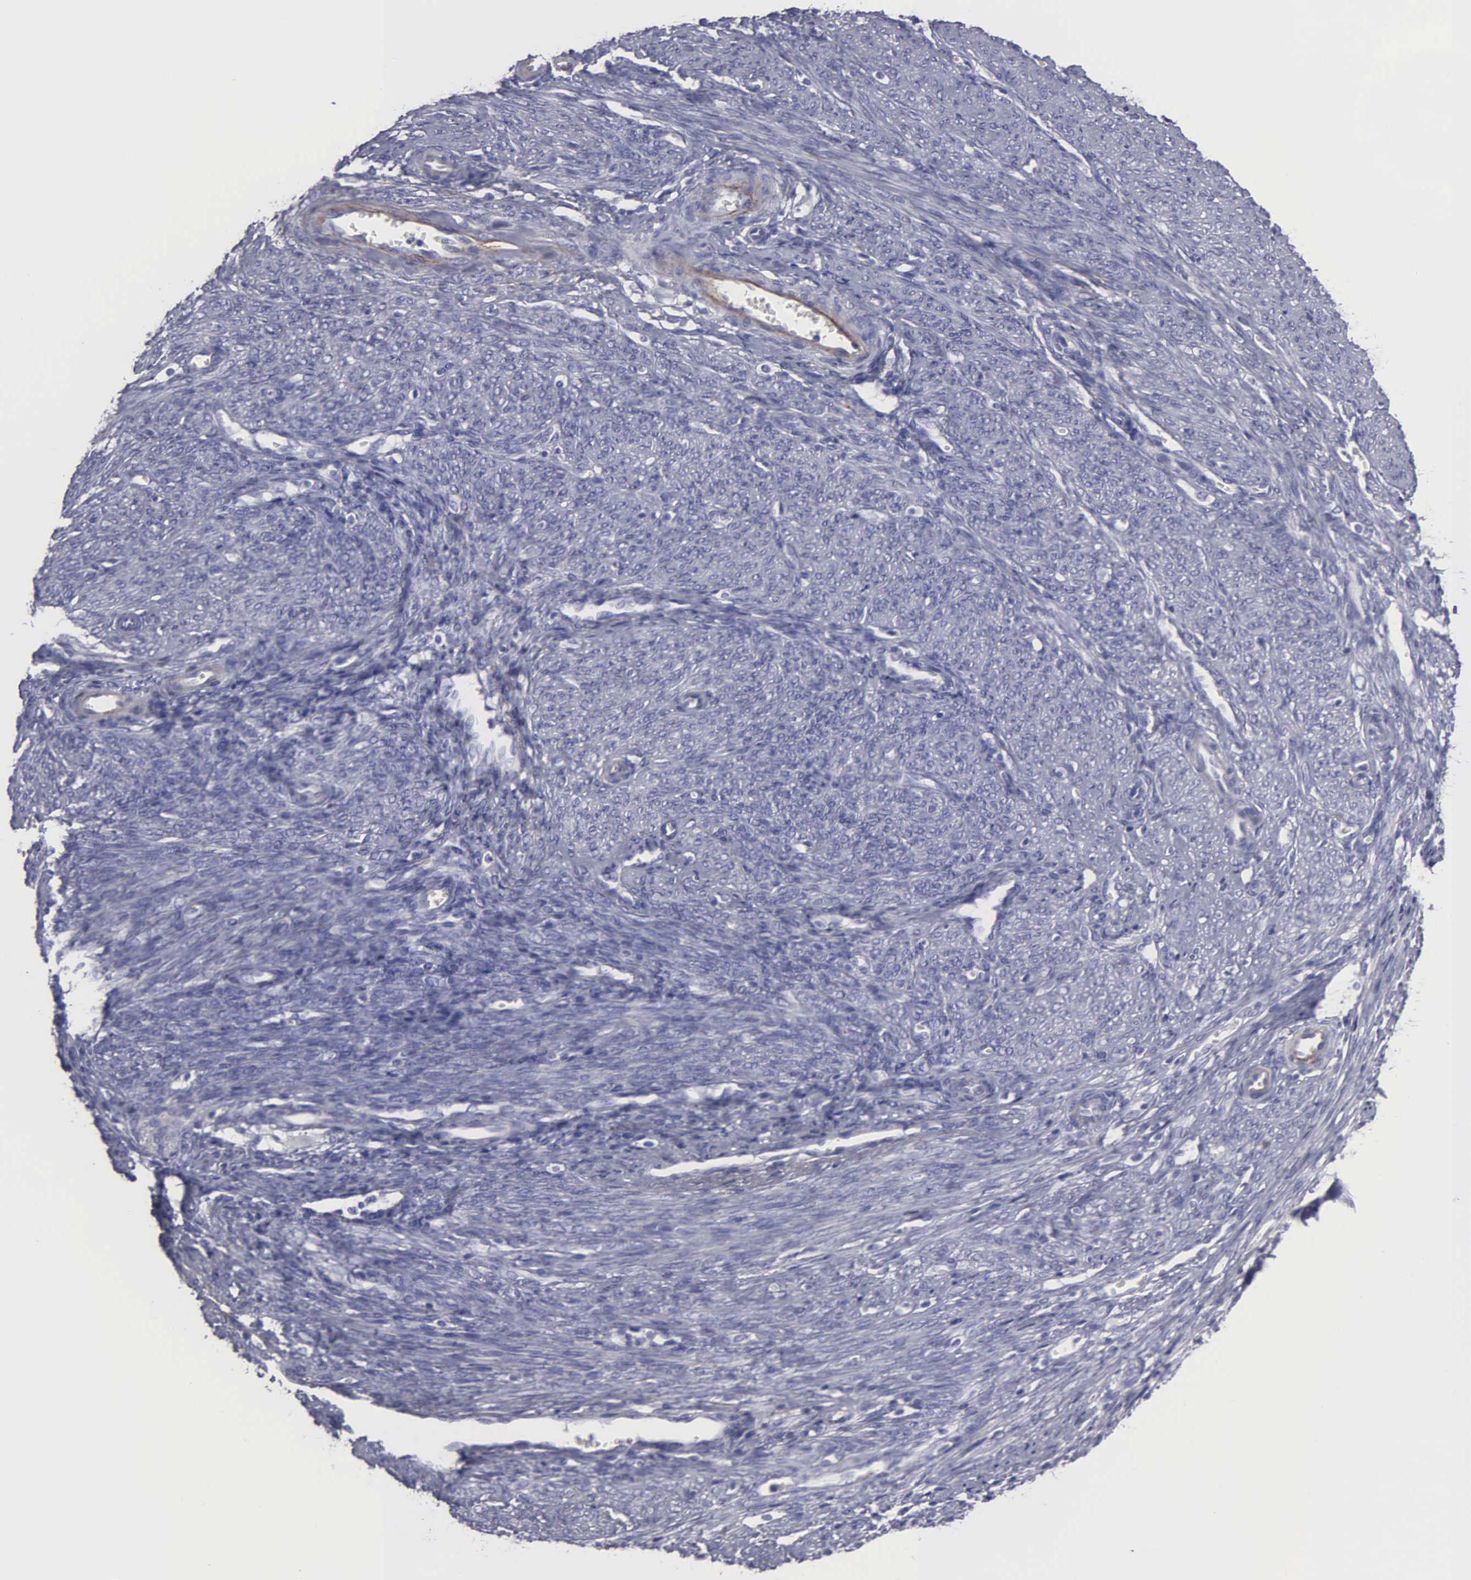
{"staining": {"intensity": "negative", "quantity": "none", "location": "none"}, "tissue": "endometrium", "cell_type": "Cells in endometrial stroma", "image_type": "normal", "snomed": [{"axis": "morphology", "description": "Normal tissue, NOS"}, {"axis": "topography", "description": "Uterus"}], "caption": "IHC photomicrograph of unremarkable human endometrium stained for a protein (brown), which demonstrates no positivity in cells in endometrial stroma.", "gene": "FBLN5", "patient": {"sex": "female", "age": 83}}